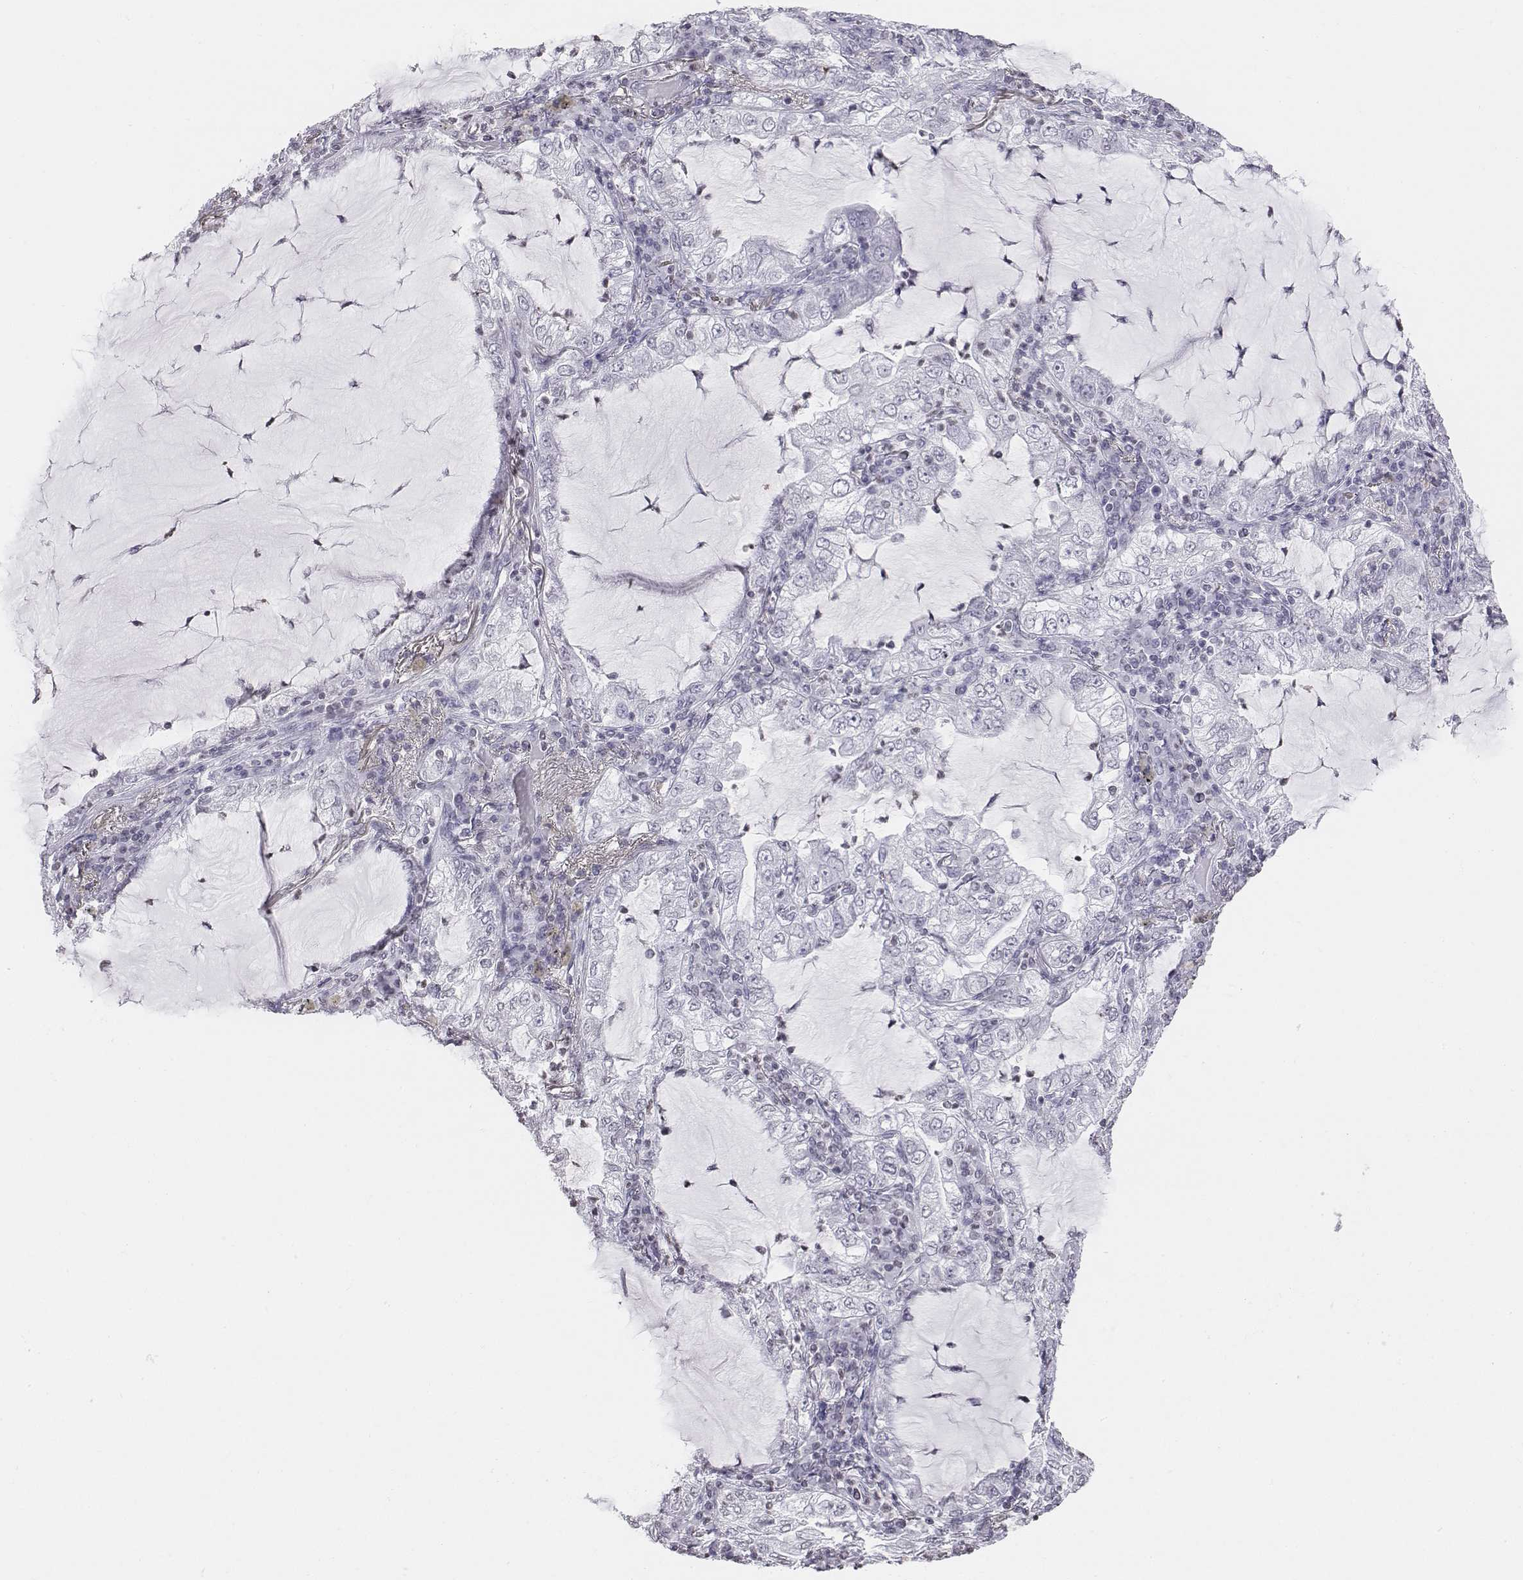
{"staining": {"intensity": "negative", "quantity": "none", "location": "none"}, "tissue": "lung cancer", "cell_type": "Tumor cells", "image_type": "cancer", "snomed": [{"axis": "morphology", "description": "Adenocarcinoma, NOS"}, {"axis": "topography", "description": "Lung"}], "caption": "Immunohistochemistry of lung cancer demonstrates no expression in tumor cells. Nuclei are stained in blue.", "gene": "BARHL1", "patient": {"sex": "female", "age": 73}}